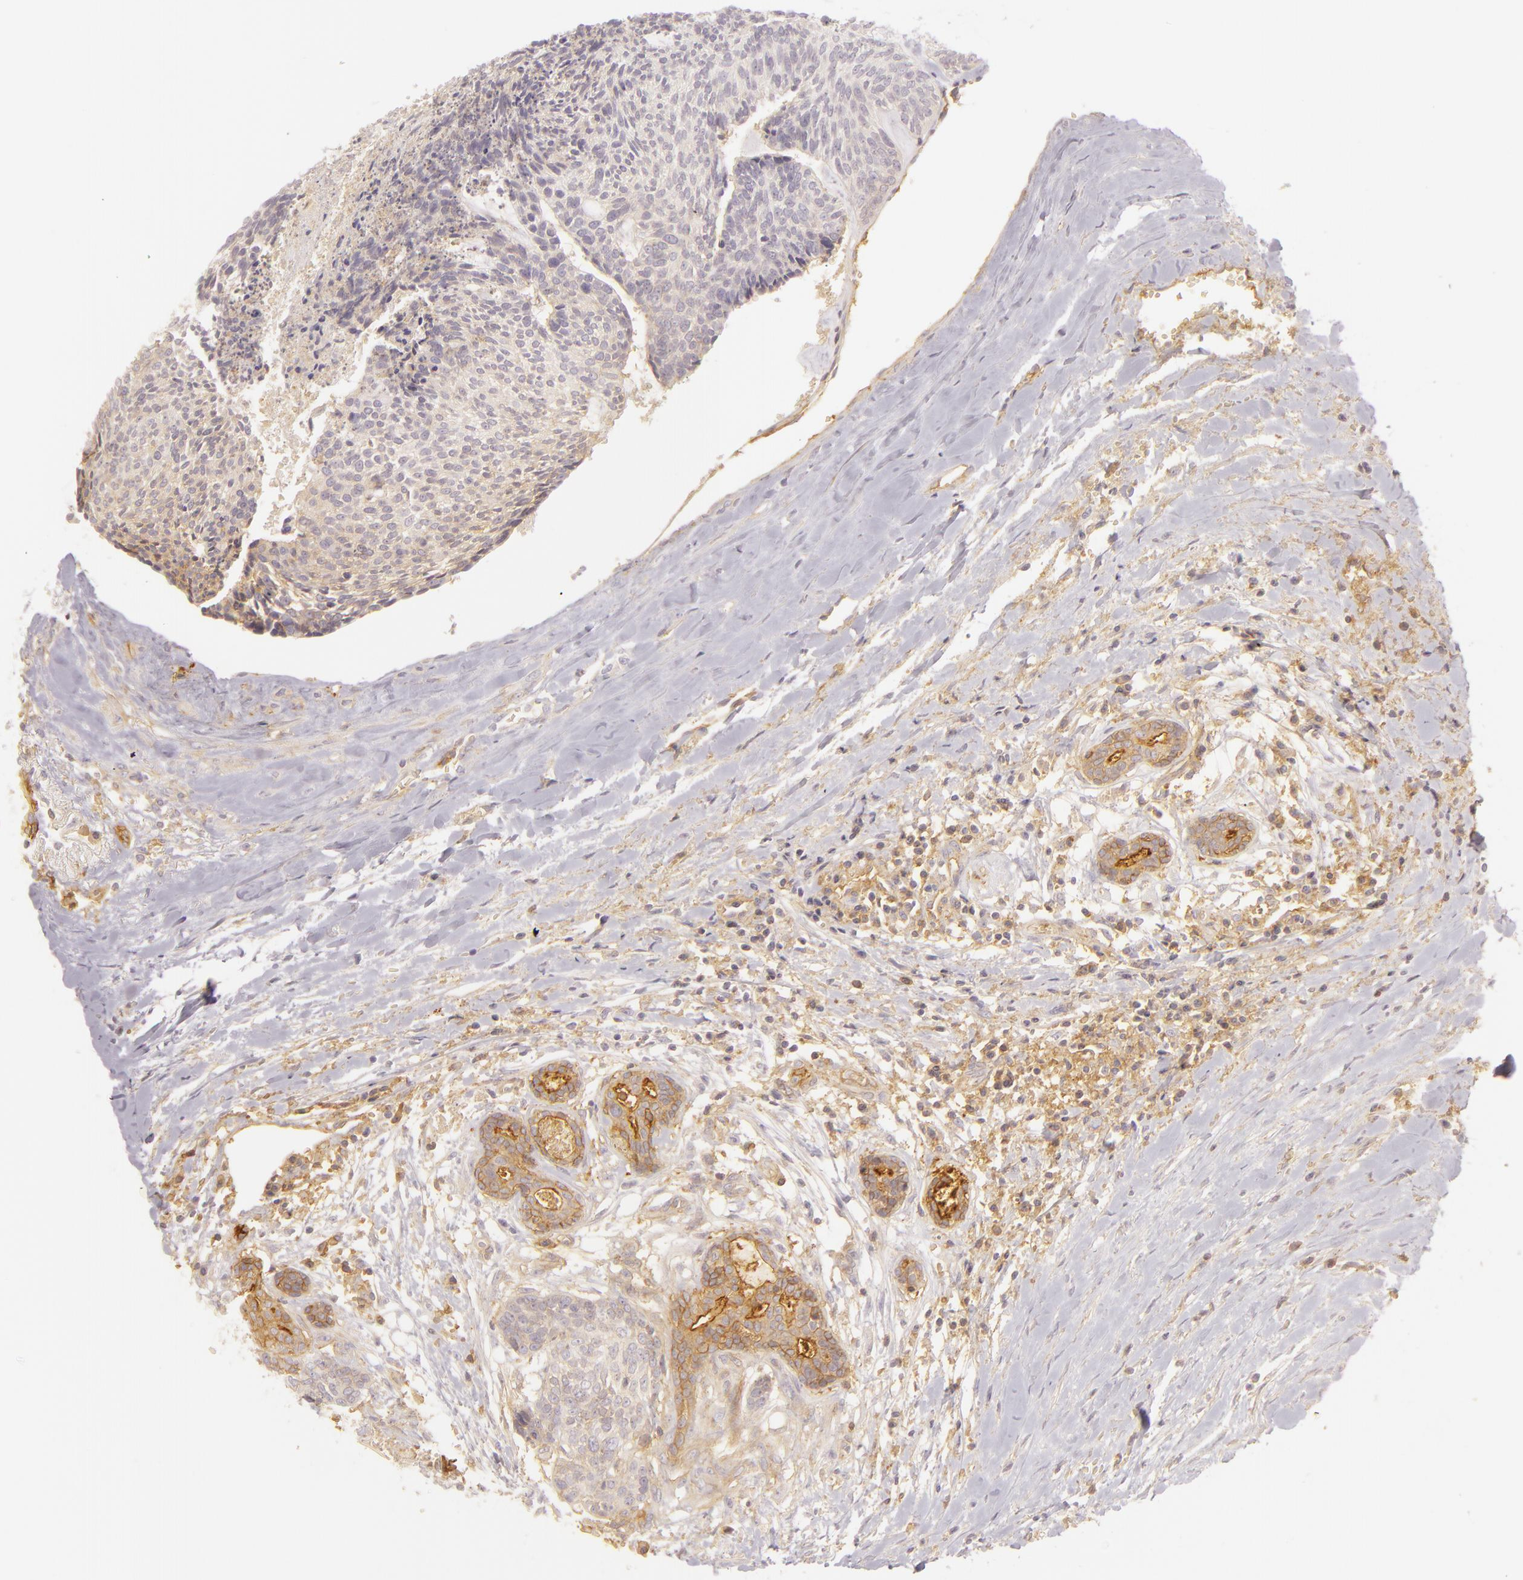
{"staining": {"intensity": "negative", "quantity": "none", "location": "none"}, "tissue": "head and neck cancer", "cell_type": "Tumor cells", "image_type": "cancer", "snomed": [{"axis": "morphology", "description": "Squamous cell carcinoma, NOS"}, {"axis": "topography", "description": "Salivary gland"}, {"axis": "topography", "description": "Head-Neck"}], "caption": "DAB immunohistochemical staining of head and neck cancer displays no significant staining in tumor cells.", "gene": "CD59", "patient": {"sex": "male", "age": 70}}